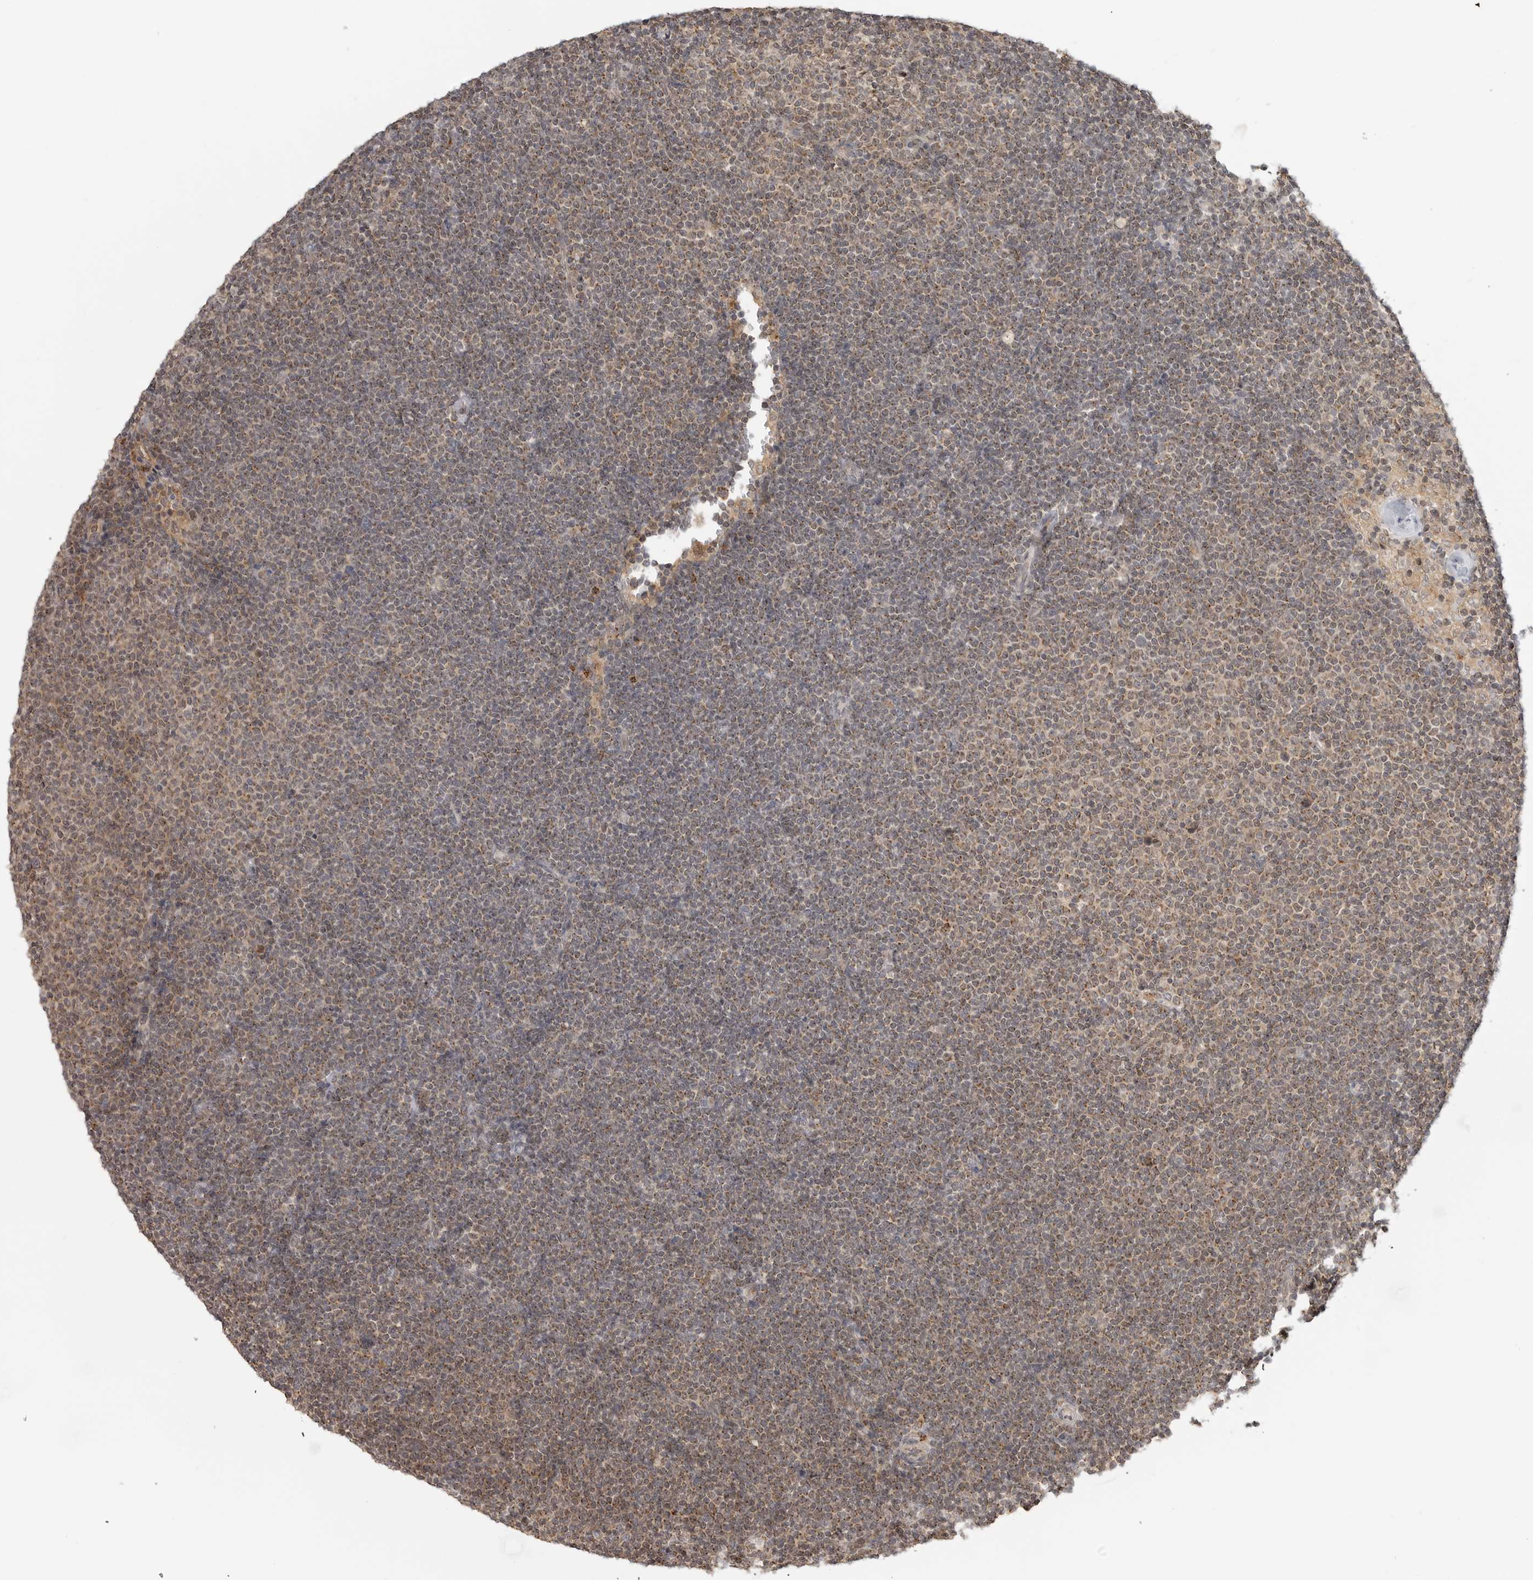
{"staining": {"intensity": "moderate", "quantity": ">75%", "location": "cytoplasmic/membranous"}, "tissue": "lymphoma", "cell_type": "Tumor cells", "image_type": "cancer", "snomed": [{"axis": "morphology", "description": "Malignant lymphoma, non-Hodgkin's type, Low grade"}, {"axis": "topography", "description": "Lymph node"}], "caption": "High-power microscopy captured an immunohistochemistry (IHC) image of lymphoma, revealing moderate cytoplasmic/membranous staining in about >75% of tumor cells.", "gene": "COPA", "patient": {"sex": "female", "age": 53}}